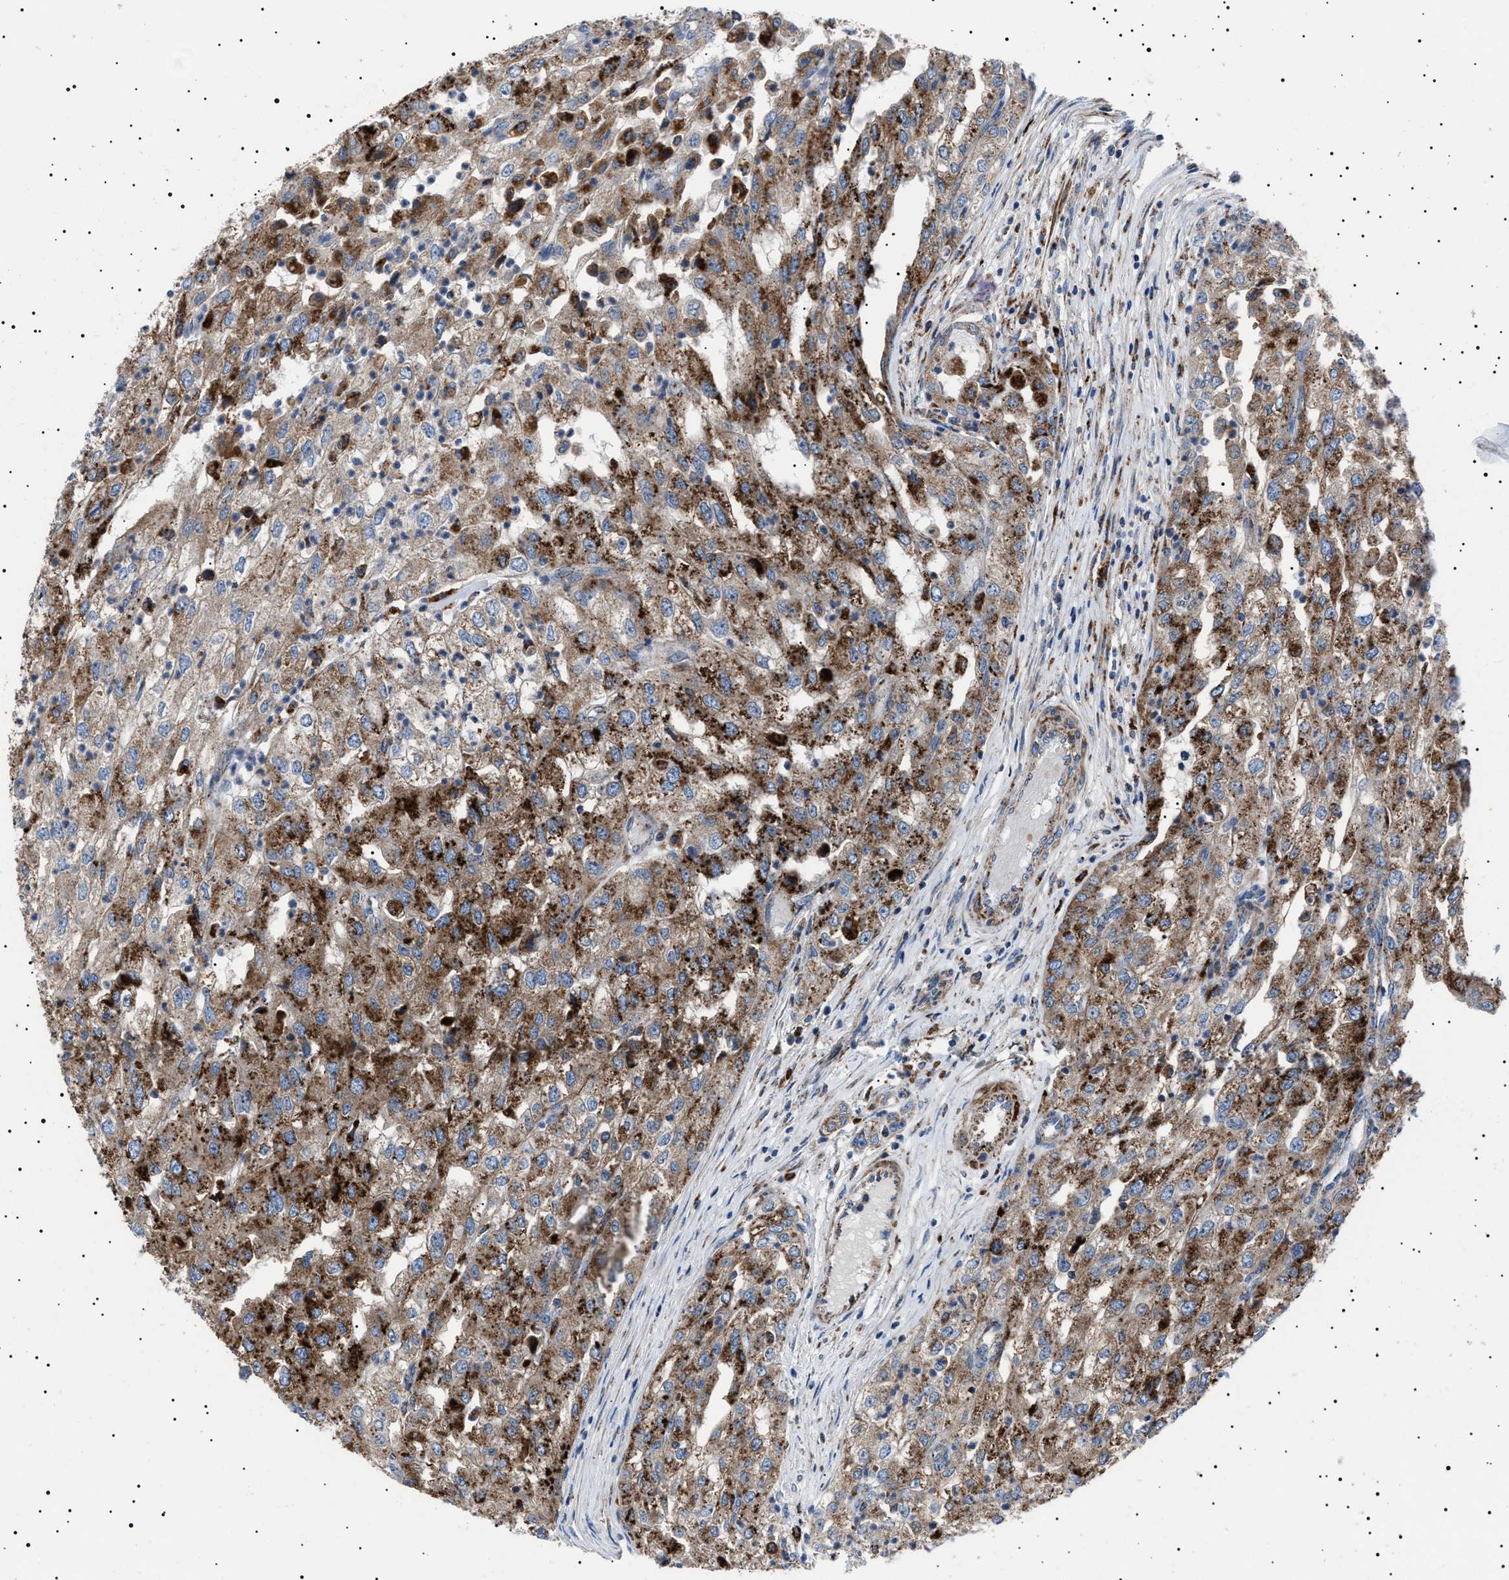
{"staining": {"intensity": "strong", "quantity": ">75%", "location": "cytoplasmic/membranous"}, "tissue": "renal cancer", "cell_type": "Tumor cells", "image_type": "cancer", "snomed": [{"axis": "morphology", "description": "Adenocarcinoma, NOS"}, {"axis": "topography", "description": "Kidney"}], "caption": "Immunohistochemistry of renal adenocarcinoma shows high levels of strong cytoplasmic/membranous staining in about >75% of tumor cells. The protein is stained brown, and the nuclei are stained in blue (DAB (3,3'-diaminobenzidine) IHC with brightfield microscopy, high magnification).", "gene": "NEU1", "patient": {"sex": "female", "age": 54}}